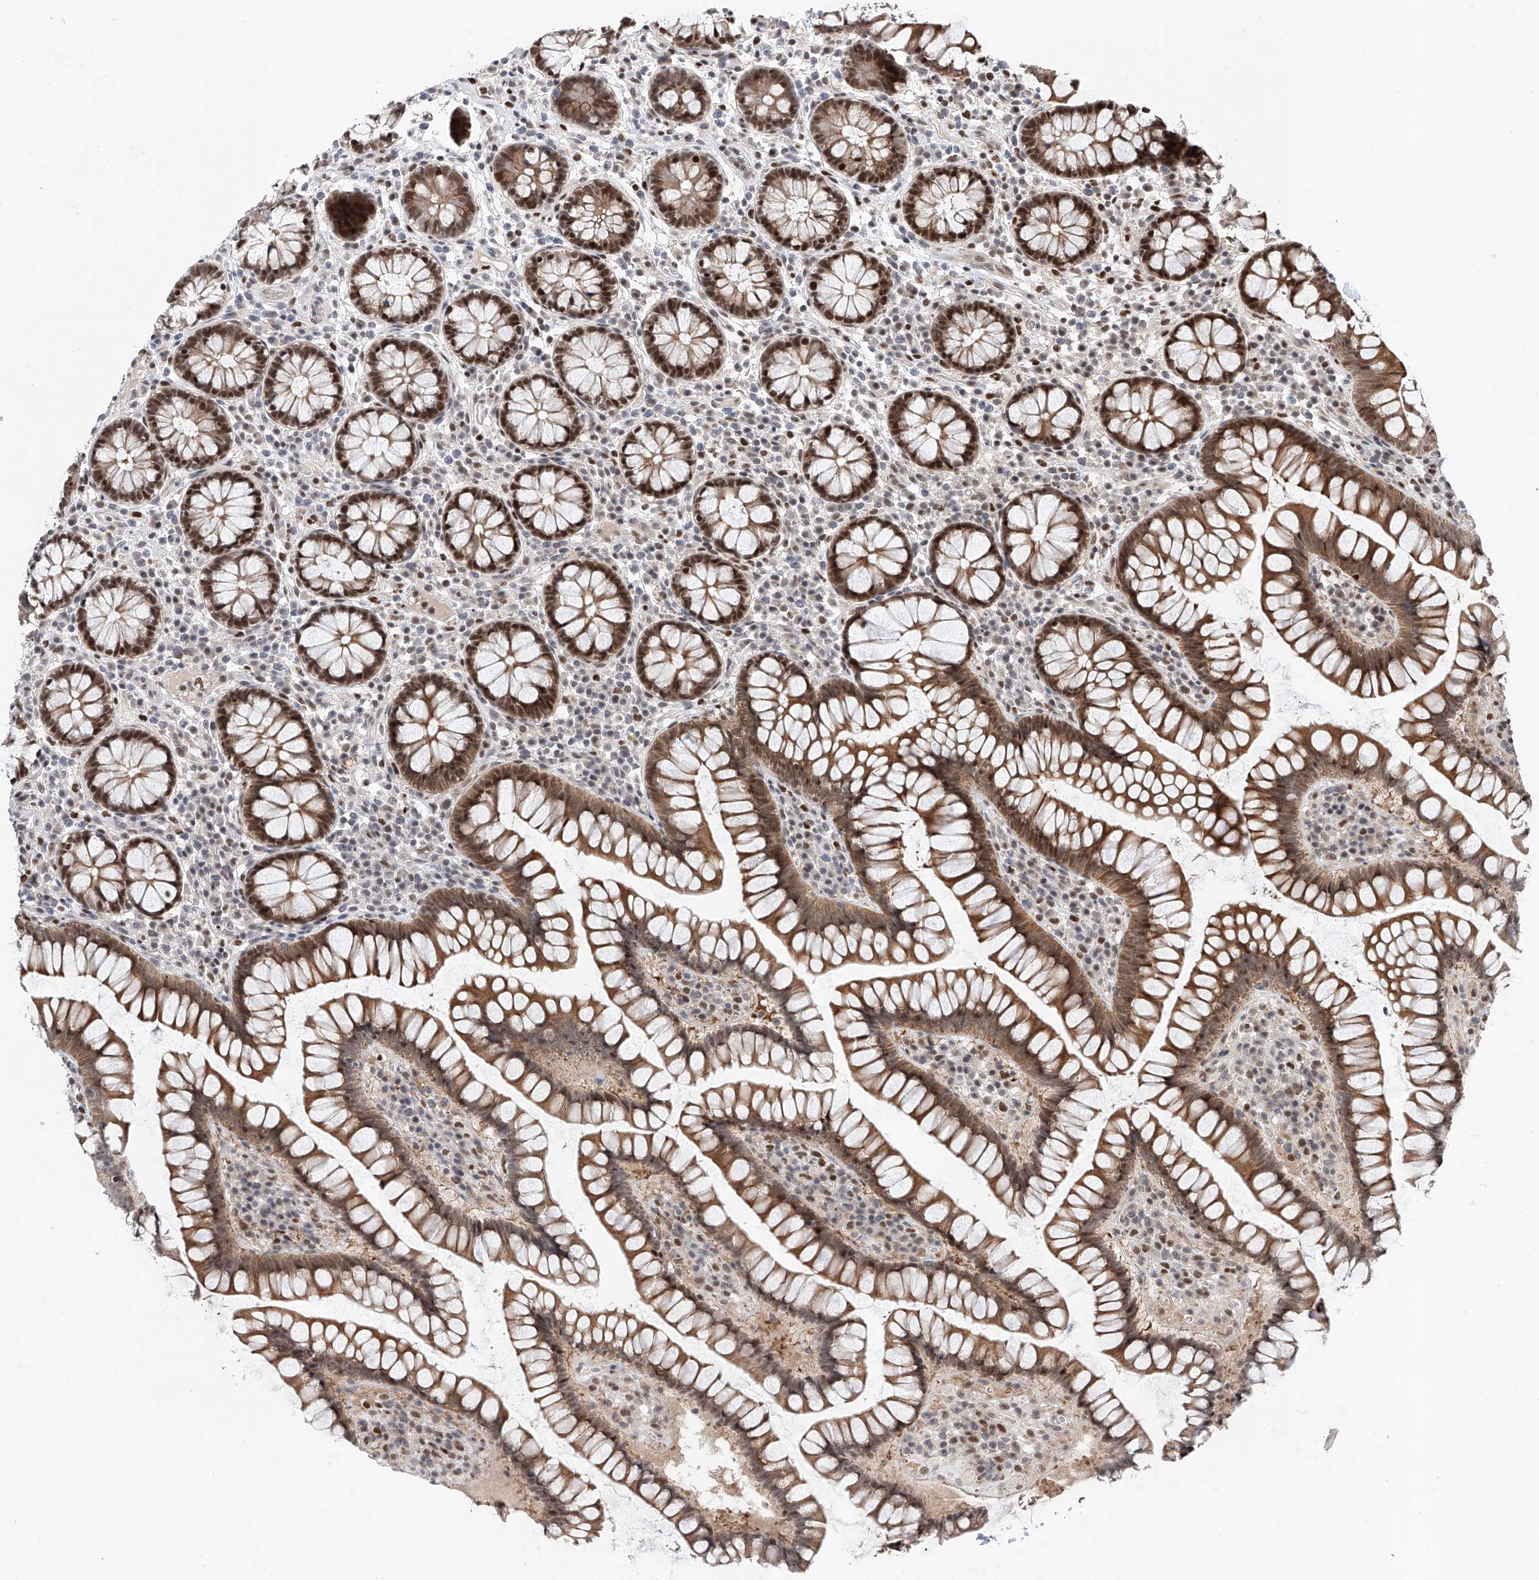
{"staining": {"intensity": "weak", "quantity": ">75%", "location": "cytoplasmic/membranous,nuclear"}, "tissue": "colon", "cell_type": "Endothelial cells", "image_type": "normal", "snomed": [{"axis": "morphology", "description": "Normal tissue, NOS"}, {"axis": "topography", "description": "Colon"}], "caption": "Normal colon exhibits weak cytoplasmic/membranous,nuclear positivity in about >75% of endothelial cells.", "gene": "SNRNP200", "patient": {"sex": "female", "age": 79}}